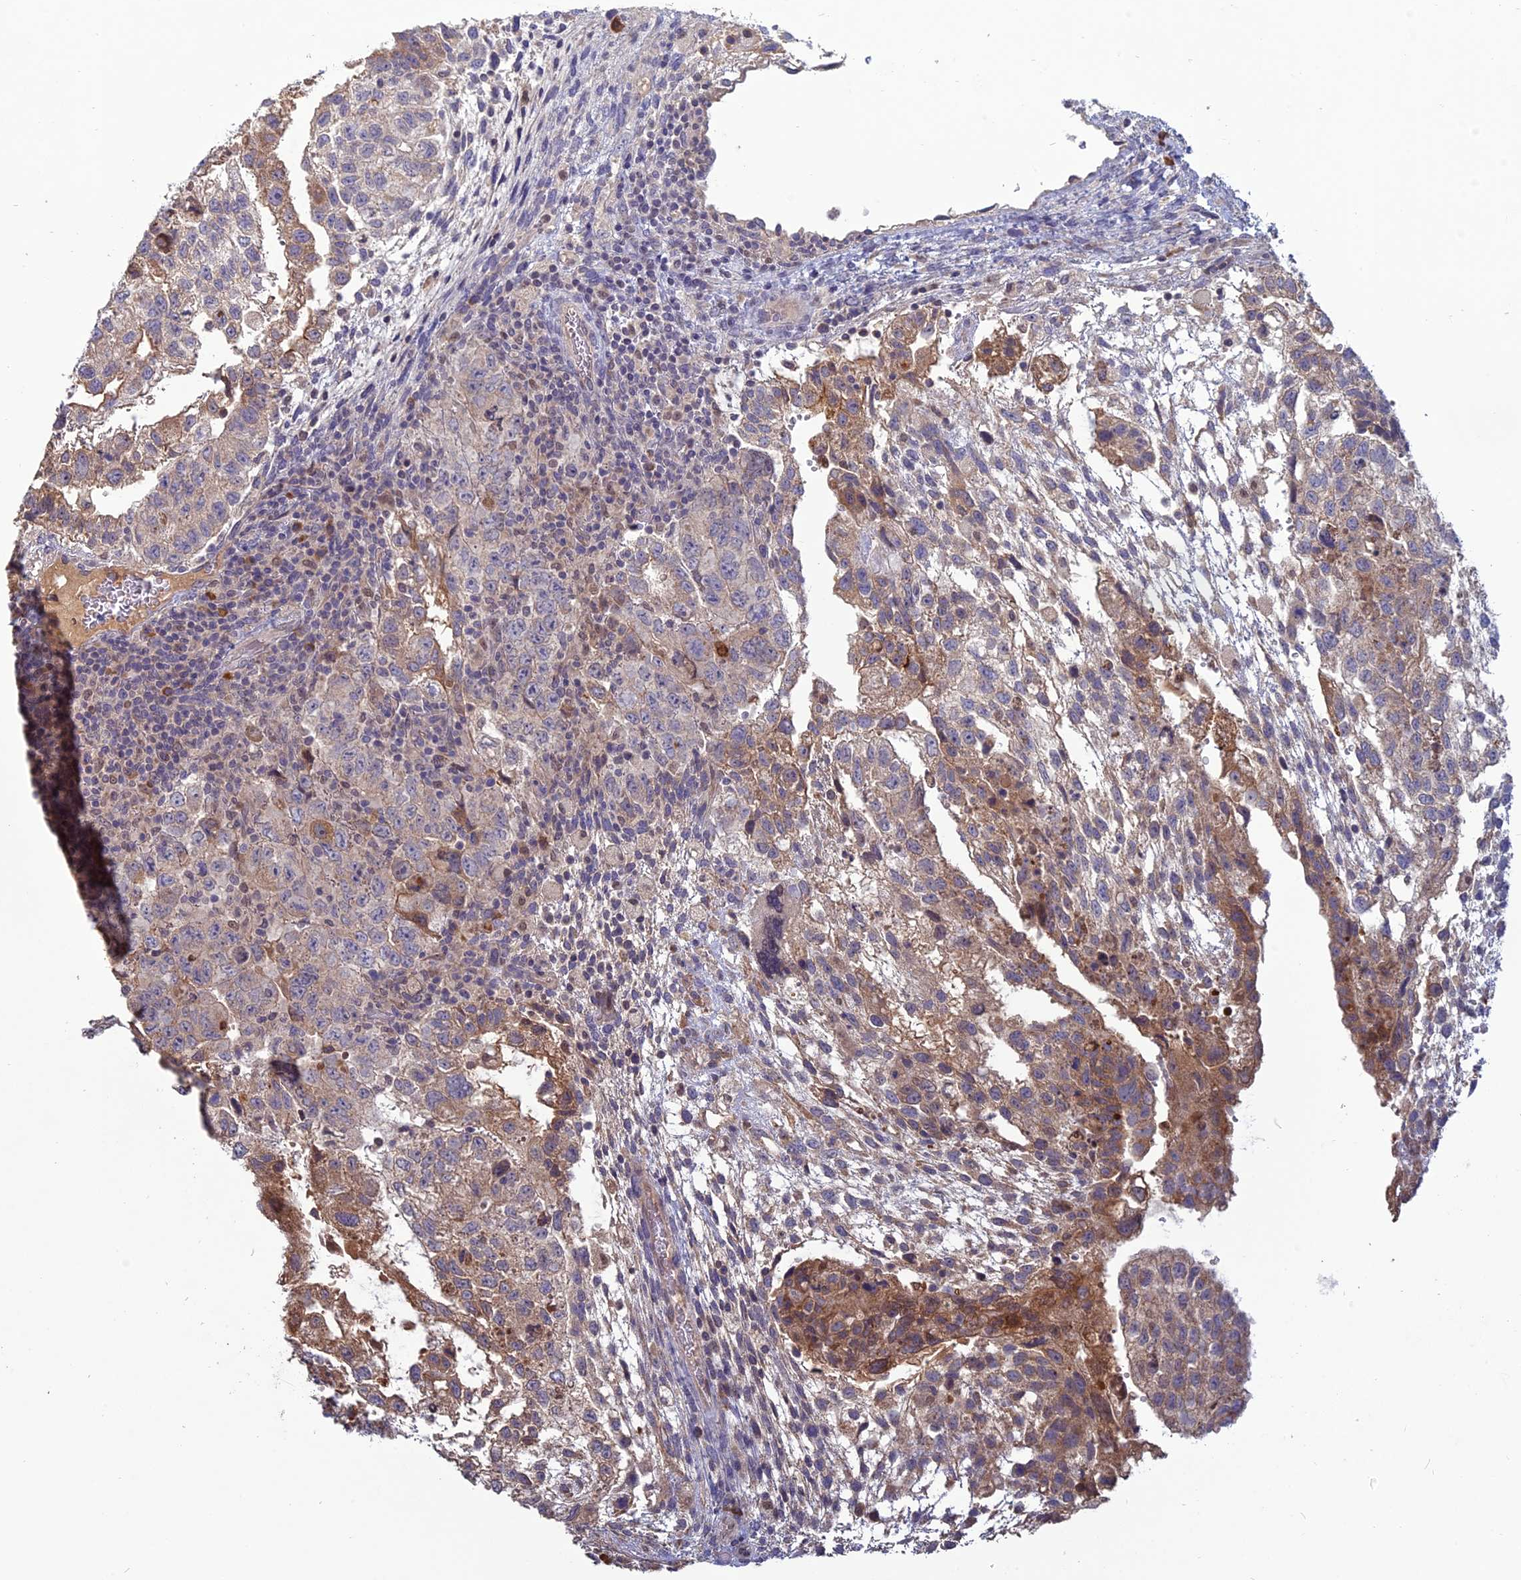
{"staining": {"intensity": "moderate", "quantity": "25%-75%", "location": "cytoplasmic/membranous"}, "tissue": "testis cancer", "cell_type": "Tumor cells", "image_type": "cancer", "snomed": [{"axis": "morphology", "description": "Normal tissue, NOS"}, {"axis": "morphology", "description": "Carcinoma, Embryonal, NOS"}, {"axis": "topography", "description": "Testis"}], "caption": "This is a photomicrograph of immunohistochemistry (IHC) staining of testis cancer (embryonal carcinoma), which shows moderate positivity in the cytoplasmic/membranous of tumor cells.", "gene": "TMEM208", "patient": {"sex": "male", "age": 36}}